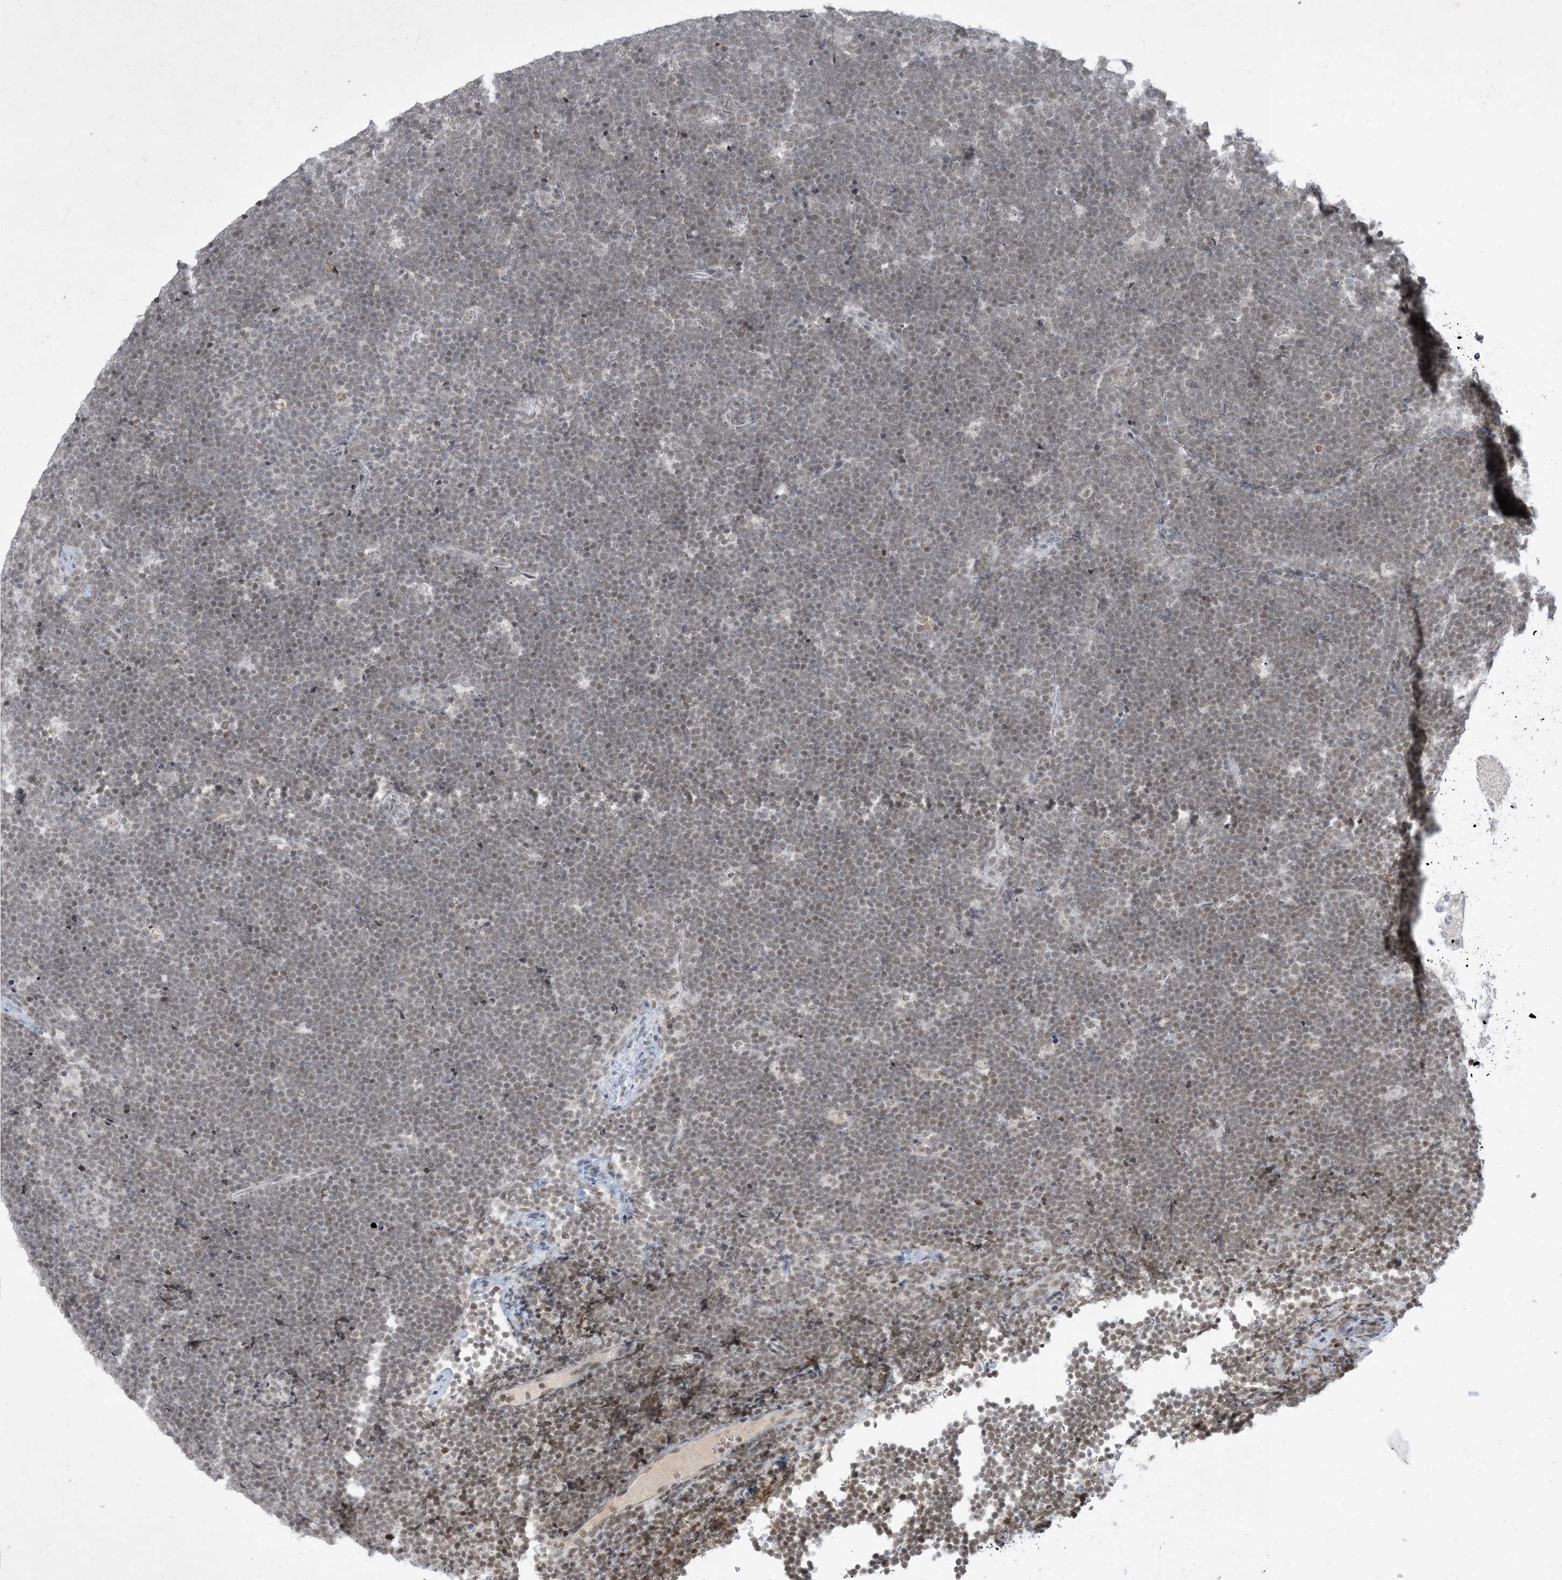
{"staining": {"intensity": "weak", "quantity": ">75%", "location": "nuclear"}, "tissue": "lymphoma", "cell_type": "Tumor cells", "image_type": "cancer", "snomed": [{"axis": "morphology", "description": "Malignant lymphoma, non-Hodgkin's type, High grade"}, {"axis": "topography", "description": "Lymph node"}], "caption": "A high-resolution image shows immunohistochemistry (IHC) staining of high-grade malignant lymphoma, non-Hodgkin's type, which exhibits weak nuclear expression in about >75% of tumor cells. (Stains: DAB (3,3'-diaminobenzidine) in brown, nuclei in blue, Microscopy: brightfield microscopy at high magnification).", "gene": "ZNF674", "patient": {"sex": "male", "age": 13}}